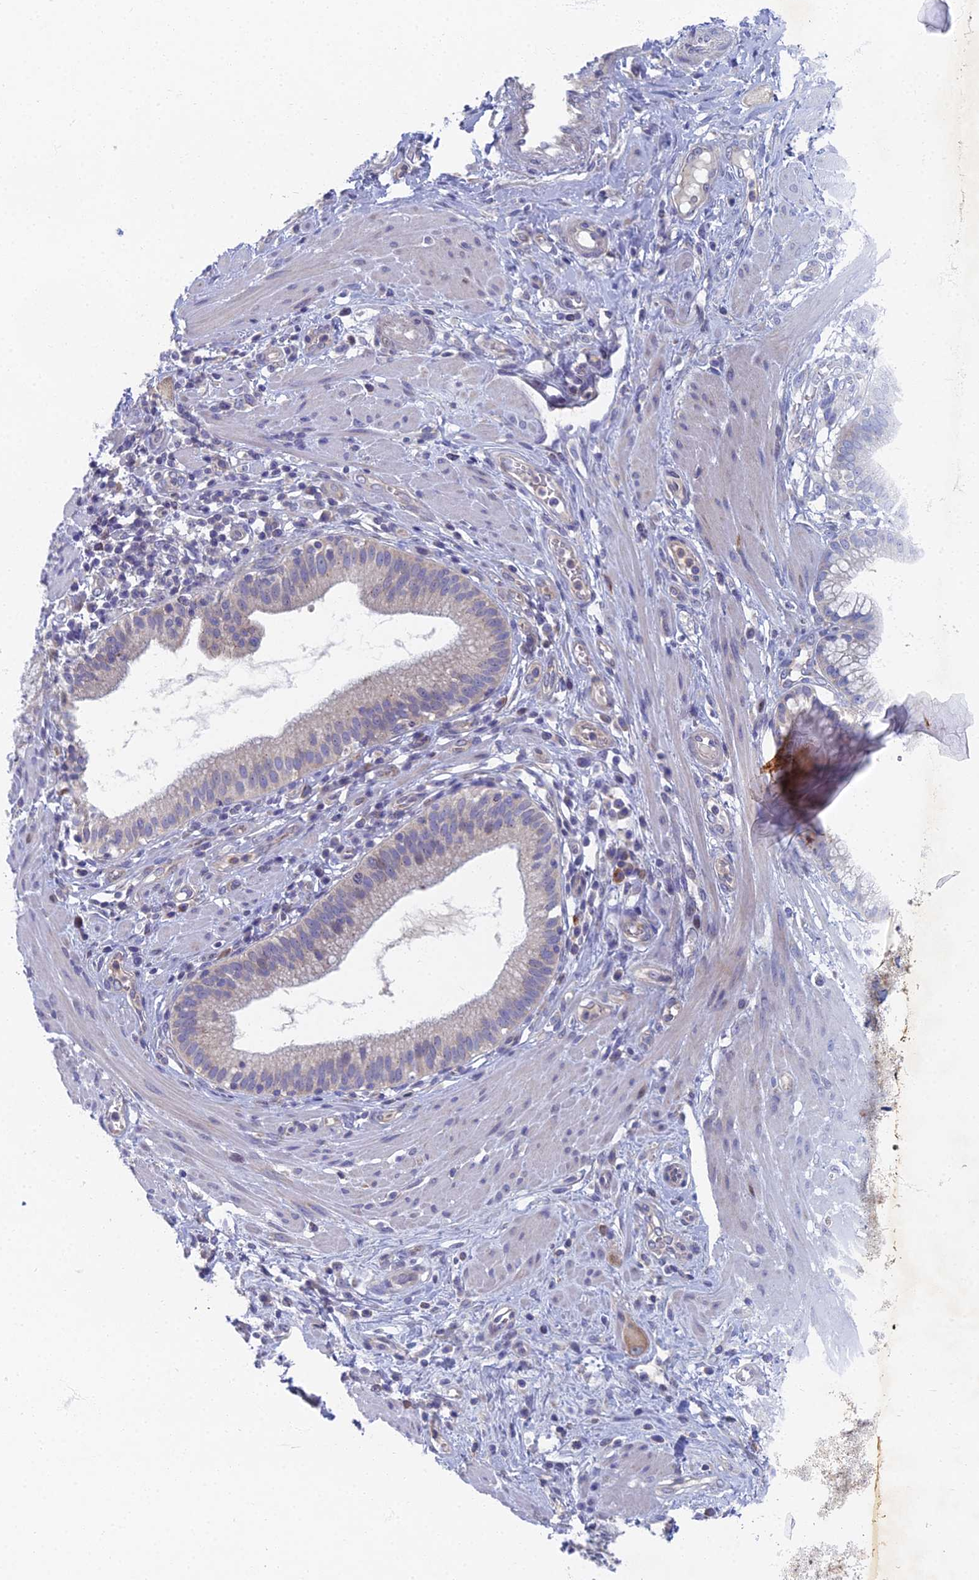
{"staining": {"intensity": "negative", "quantity": "none", "location": "none"}, "tissue": "pancreatic cancer", "cell_type": "Tumor cells", "image_type": "cancer", "snomed": [{"axis": "morphology", "description": "Adenocarcinoma, NOS"}, {"axis": "topography", "description": "Pancreas"}], "caption": "Tumor cells are negative for protein expression in human pancreatic adenocarcinoma.", "gene": "SPIN4", "patient": {"sex": "male", "age": 72}}